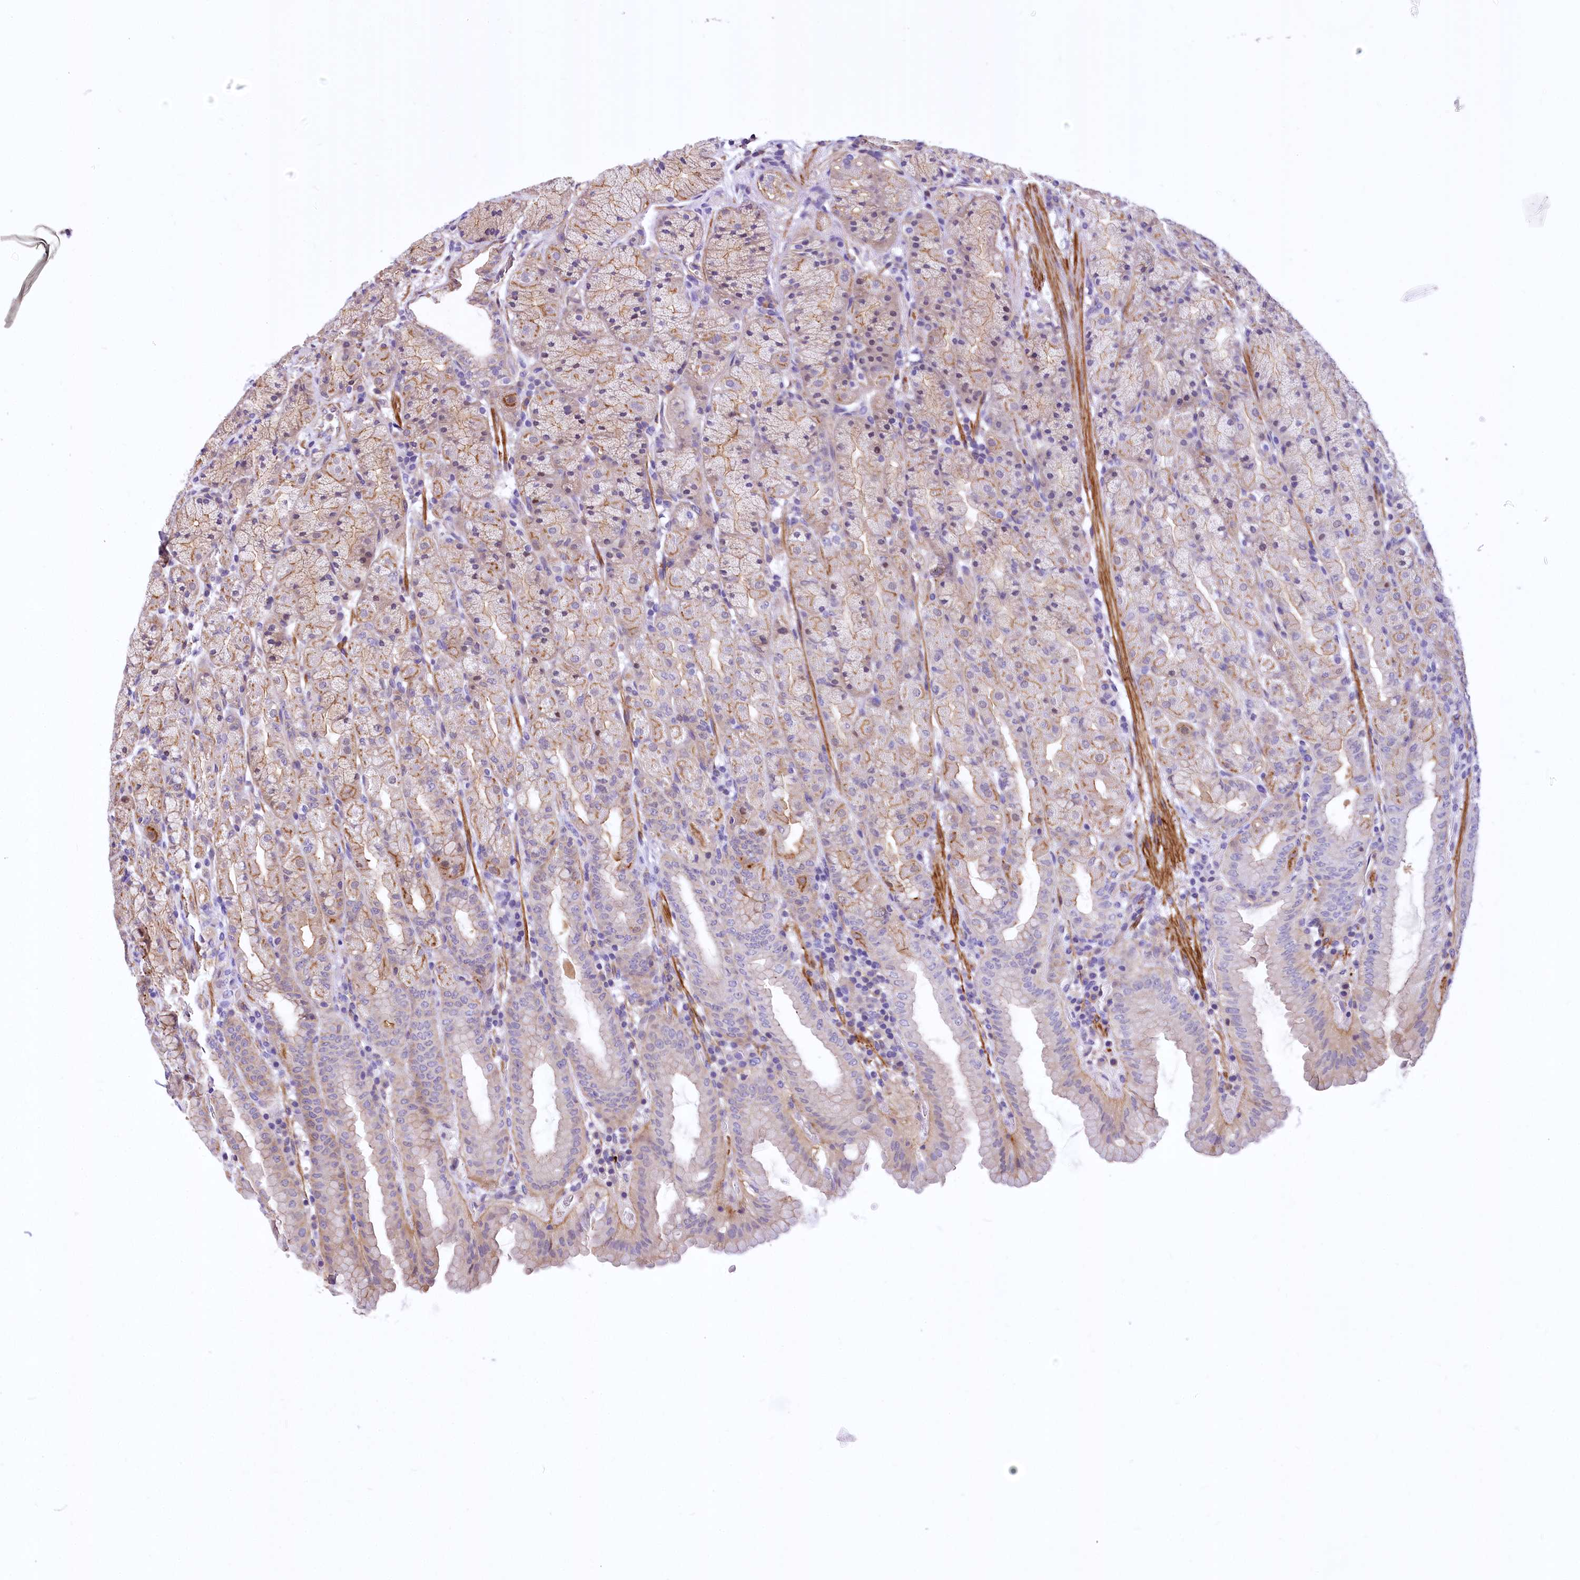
{"staining": {"intensity": "moderate", "quantity": "25%-75%", "location": "cytoplasmic/membranous"}, "tissue": "stomach", "cell_type": "Glandular cells", "image_type": "normal", "snomed": [{"axis": "morphology", "description": "Normal tissue, NOS"}, {"axis": "topography", "description": "Stomach, upper"}], "caption": "Immunohistochemical staining of unremarkable human stomach displays 25%-75% levels of moderate cytoplasmic/membranous protein positivity in about 25%-75% of glandular cells.", "gene": "DPP3", "patient": {"sex": "male", "age": 68}}